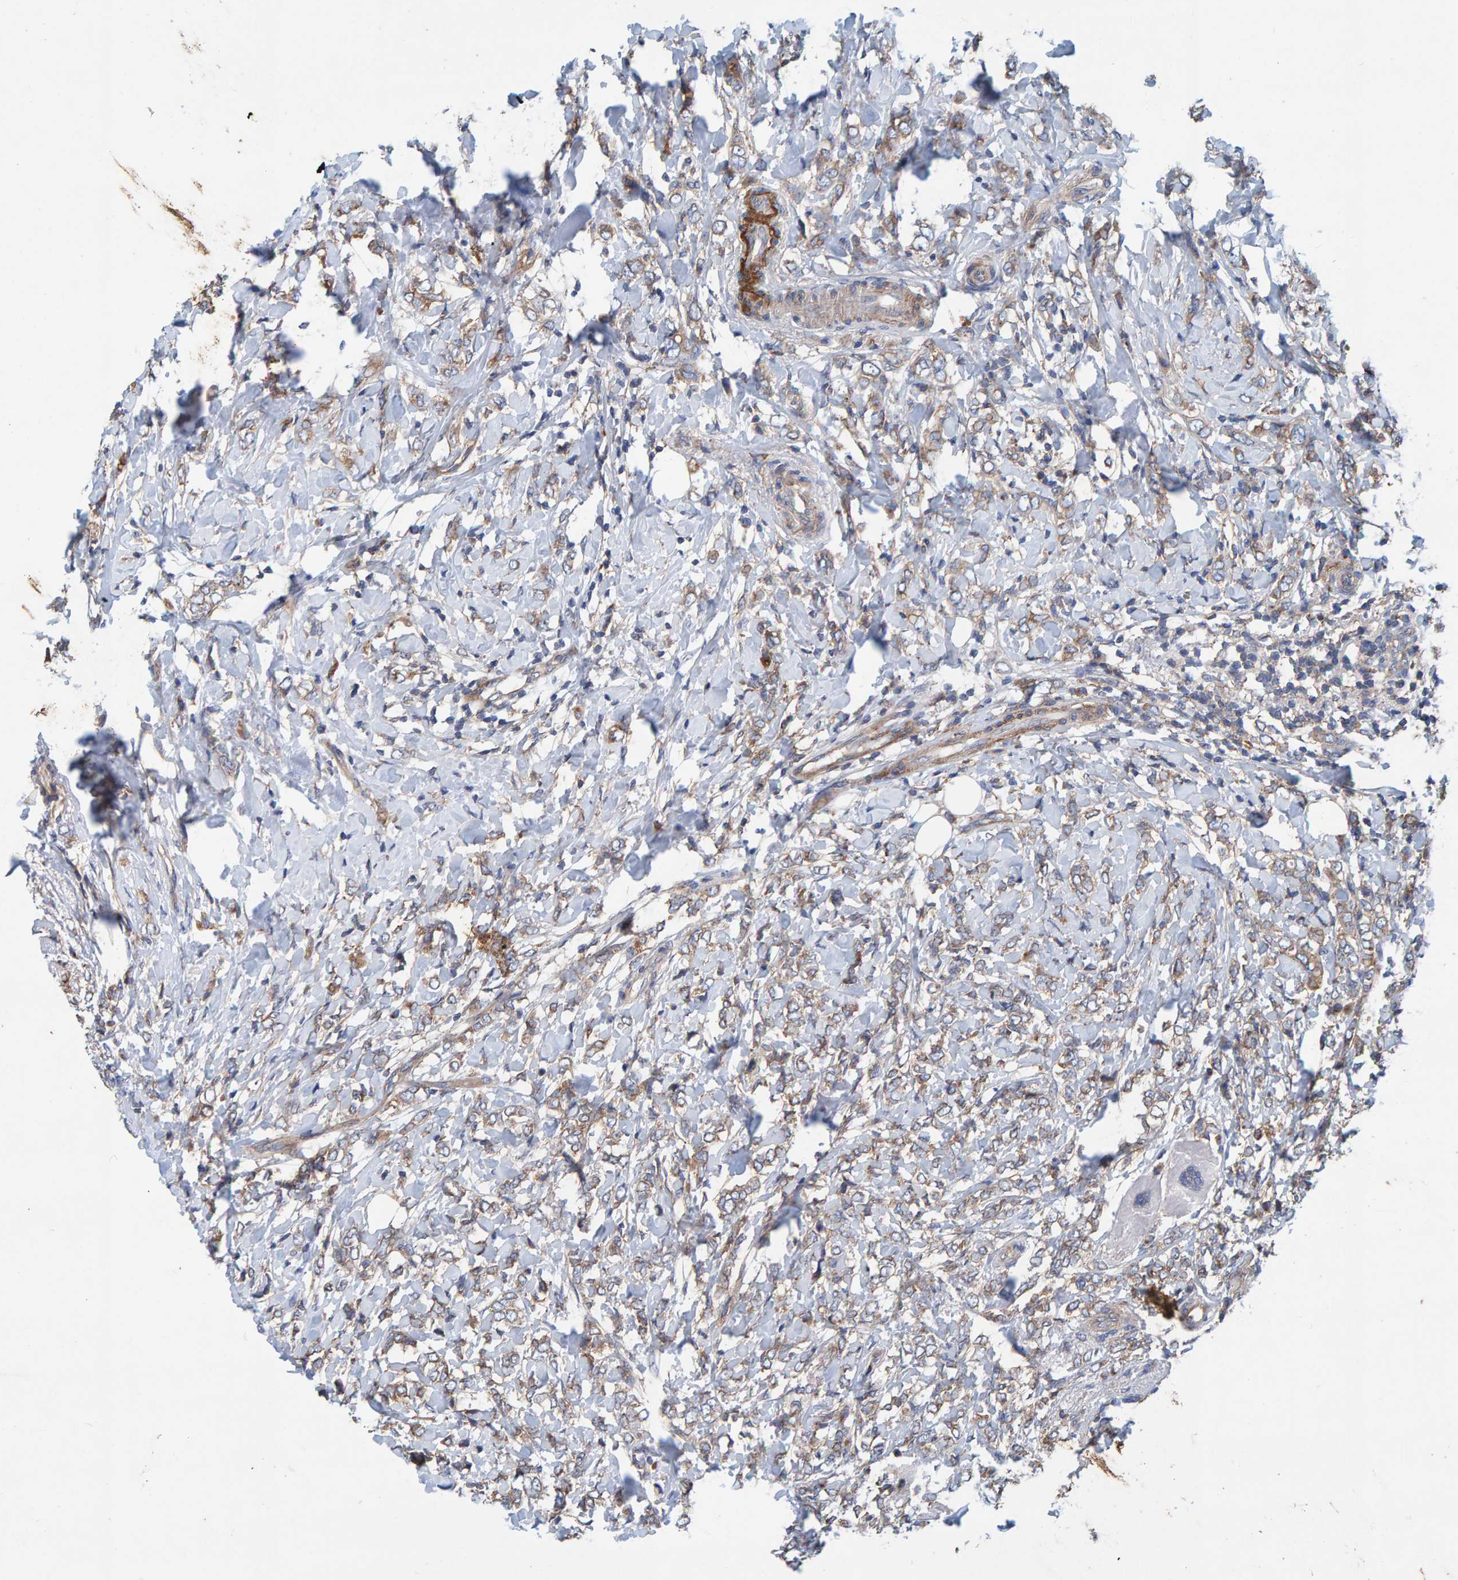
{"staining": {"intensity": "weak", "quantity": ">75%", "location": "cytoplasmic/membranous"}, "tissue": "breast cancer", "cell_type": "Tumor cells", "image_type": "cancer", "snomed": [{"axis": "morphology", "description": "Normal tissue, NOS"}, {"axis": "morphology", "description": "Lobular carcinoma"}, {"axis": "topography", "description": "Breast"}], "caption": "A low amount of weak cytoplasmic/membranous positivity is identified in approximately >75% of tumor cells in breast lobular carcinoma tissue. (Brightfield microscopy of DAB IHC at high magnification).", "gene": "MKLN1", "patient": {"sex": "female", "age": 47}}